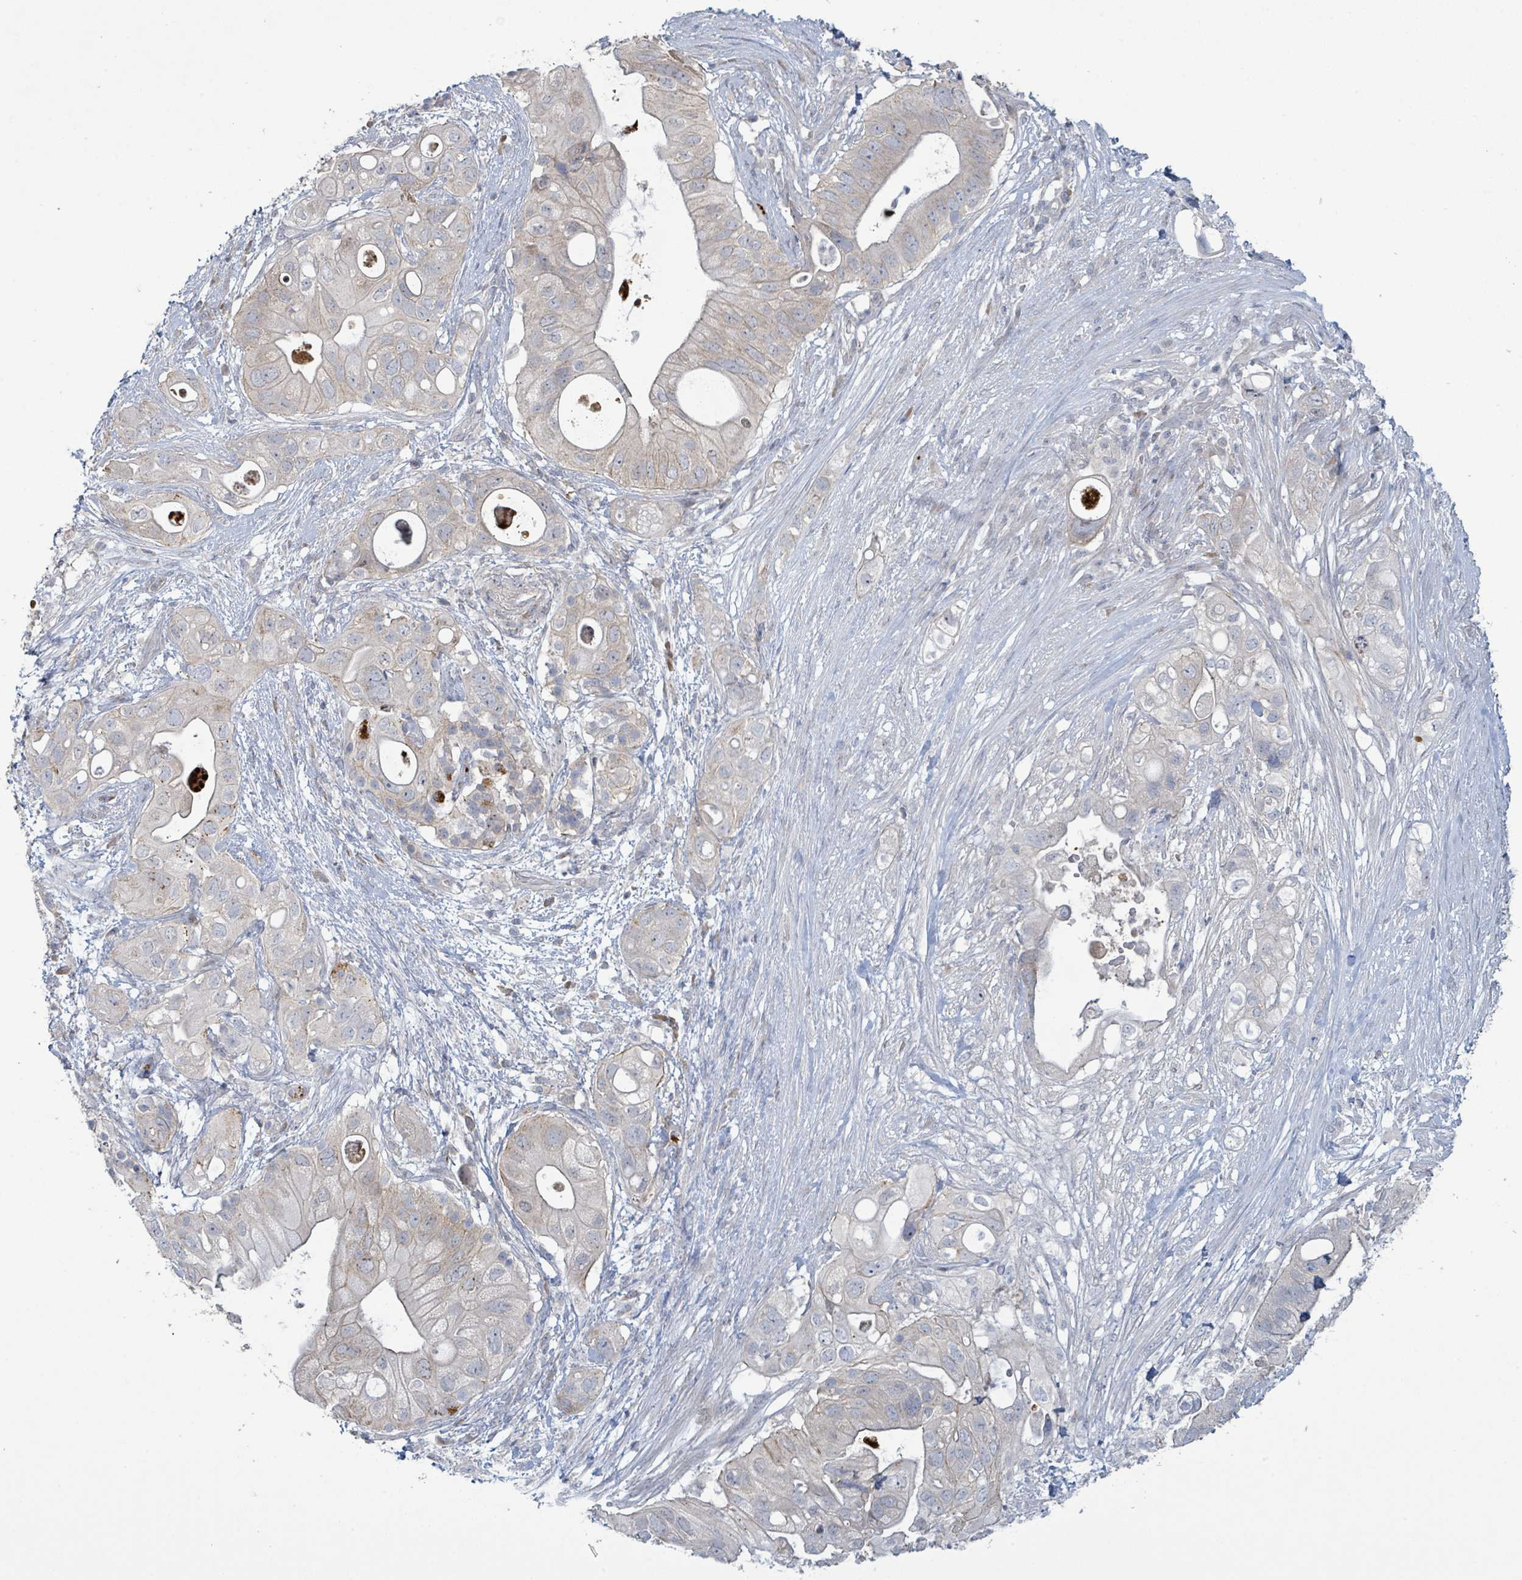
{"staining": {"intensity": "negative", "quantity": "none", "location": "none"}, "tissue": "pancreatic cancer", "cell_type": "Tumor cells", "image_type": "cancer", "snomed": [{"axis": "morphology", "description": "Adenocarcinoma, NOS"}, {"axis": "topography", "description": "Pancreas"}], "caption": "Immunohistochemistry of adenocarcinoma (pancreatic) displays no positivity in tumor cells.", "gene": "LILRA4", "patient": {"sex": "female", "age": 72}}